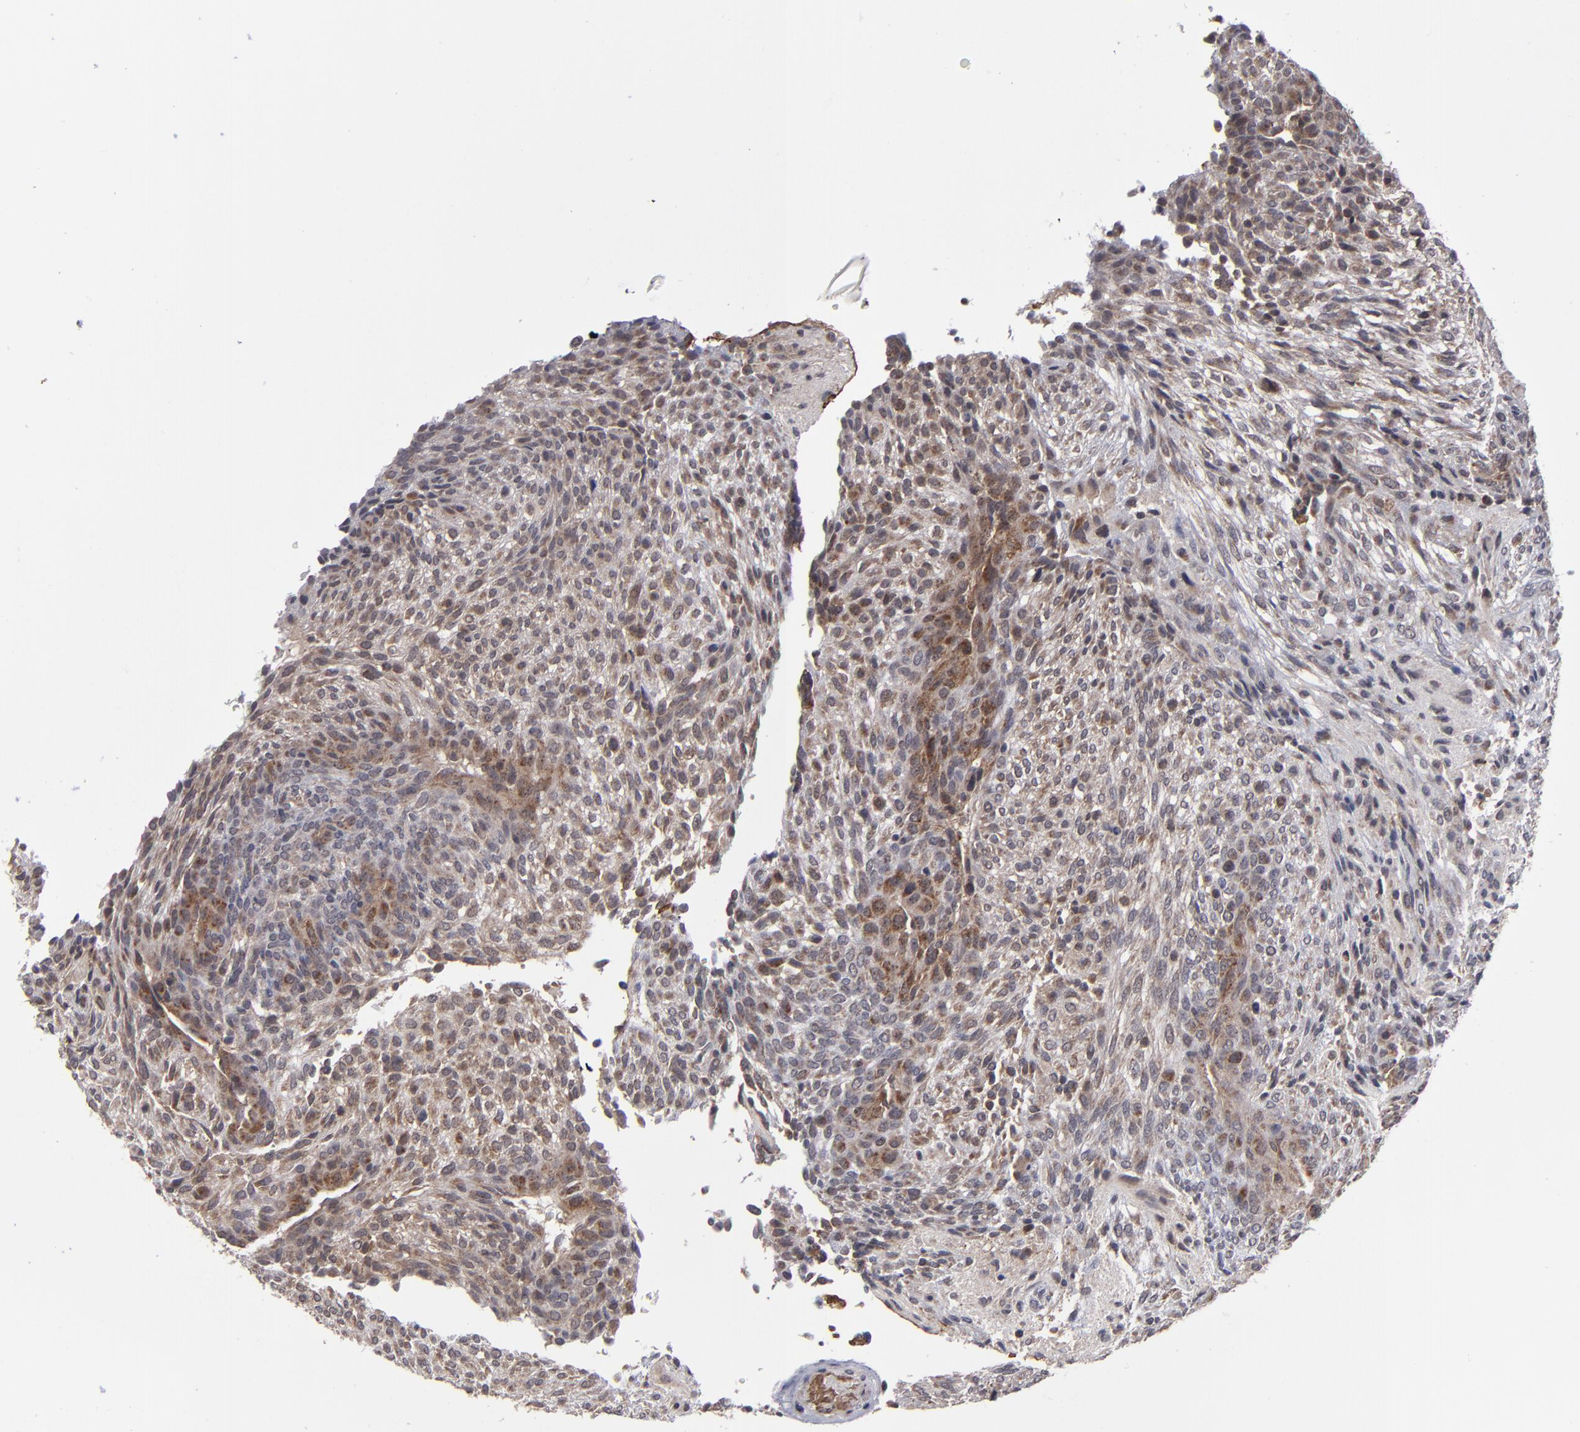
{"staining": {"intensity": "strong", "quantity": "25%-75%", "location": "cytoplasmic/membranous"}, "tissue": "glioma", "cell_type": "Tumor cells", "image_type": "cancer", "snomed": [{"axis": "morphology", "description": "Glioma, malignant, High grade"}, {"axis": "topography", "description": "Cerebral cortex"}], "caption": "DAB (3,3'-diaminobenzidine) immunohistochemical staining of malignant high-grade glioma demonstrates strong cytoplasmic/membranous protein expression in about 25%-75% of tumor cells. (DAB = brown stain, brightfield microscopy at high magnification).", "gene": "GLCCI1", "patient": {"sex": "female", "age": 55}}